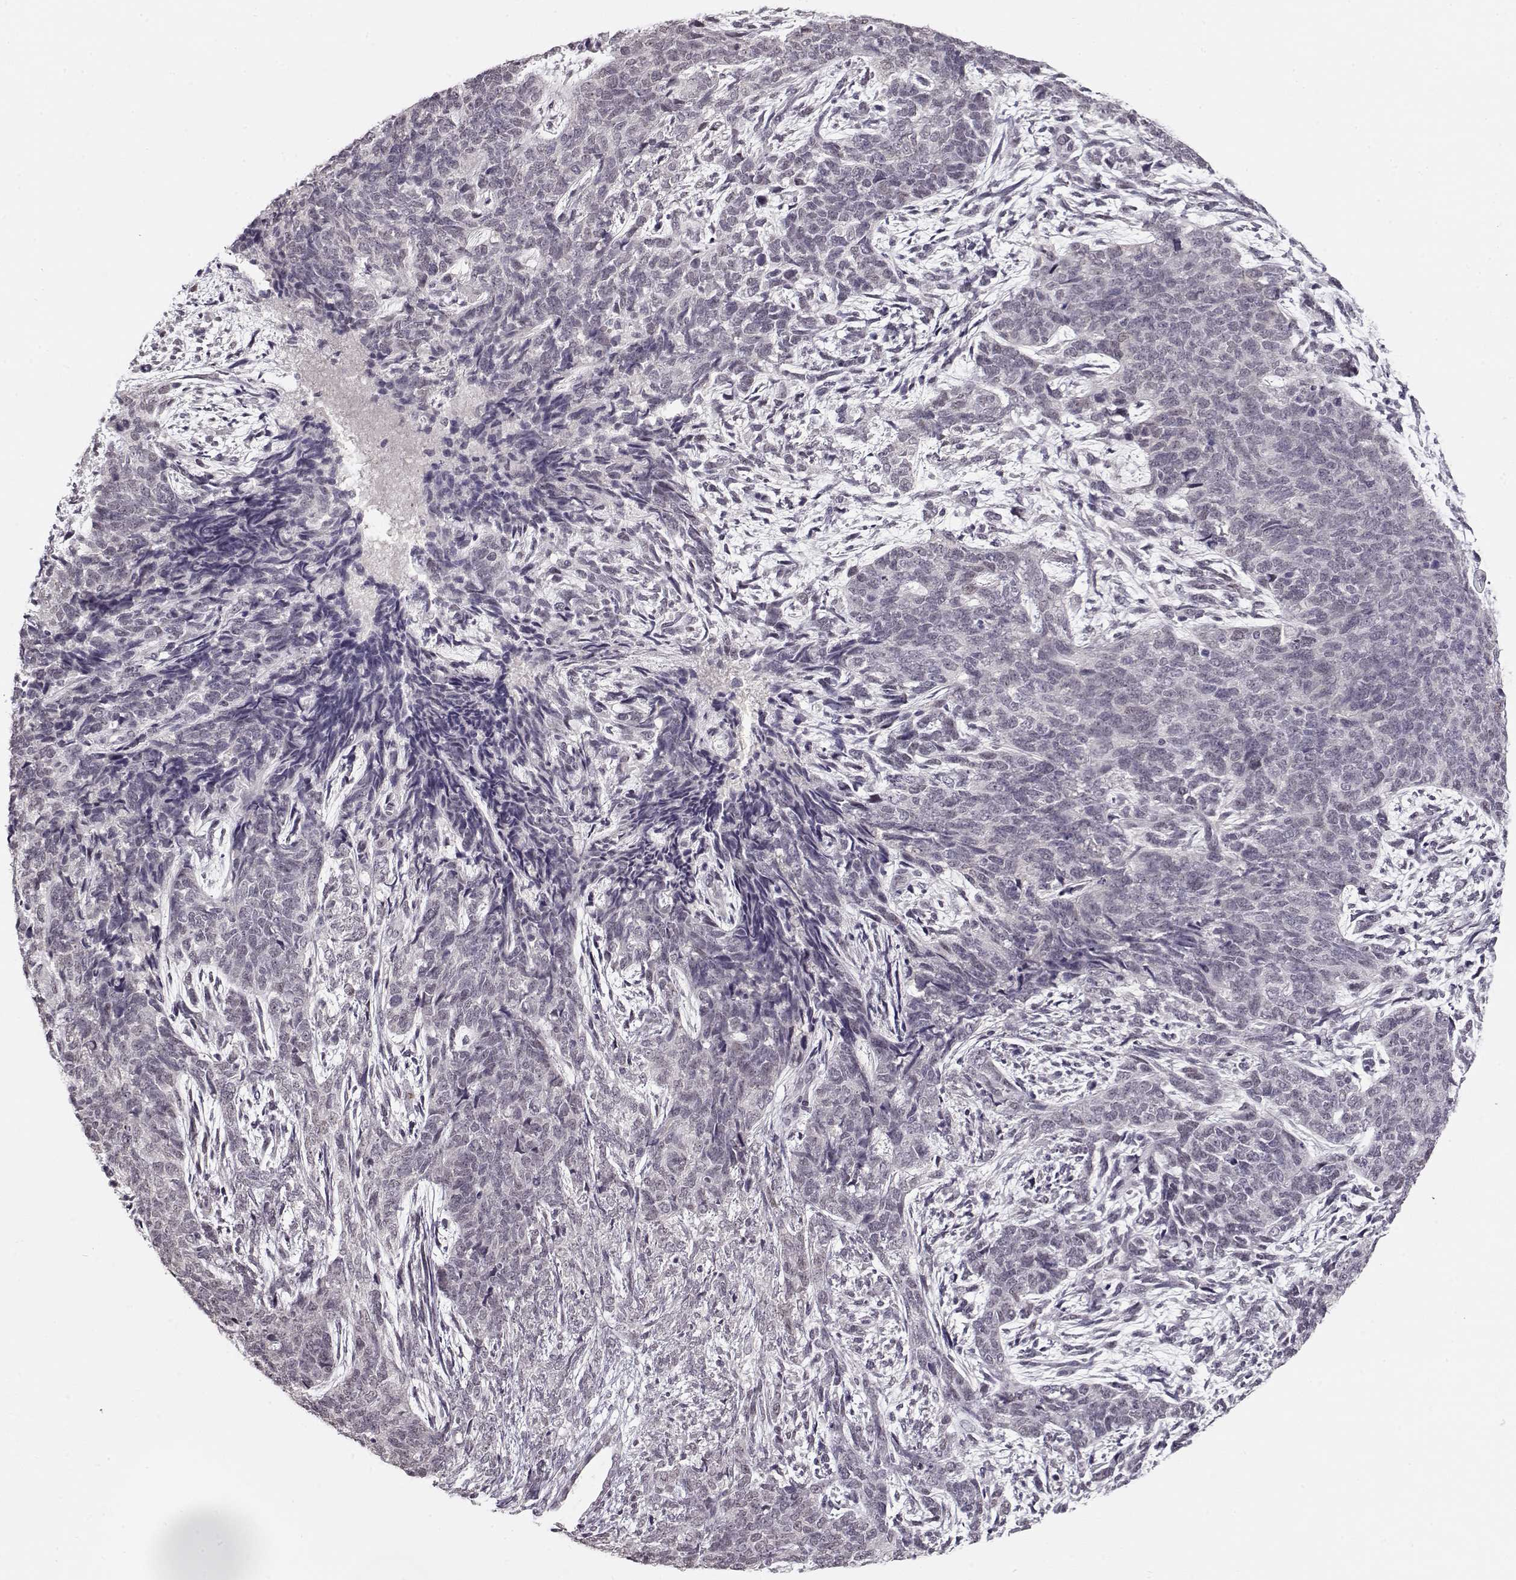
{"staining": {"intensity": "negative", "quantity": "none", "location": "none"}, "tissue": "cervical cancer", "cell_type": "Tumor cells", "image_type": "cancer", "snomed": [{"axis": "morphology", "description": "Squamous cell carcinoma, NOS"}, {"axis": "topography", "description": "Cervix"}], "caption": "This is an immunohistochemistry histopathology image of human squamous cell carcinoma (cervical). There is no positivity in tumor cells.", "gene": "PCP4", "patient": {"sex": "female", "age": 63}}